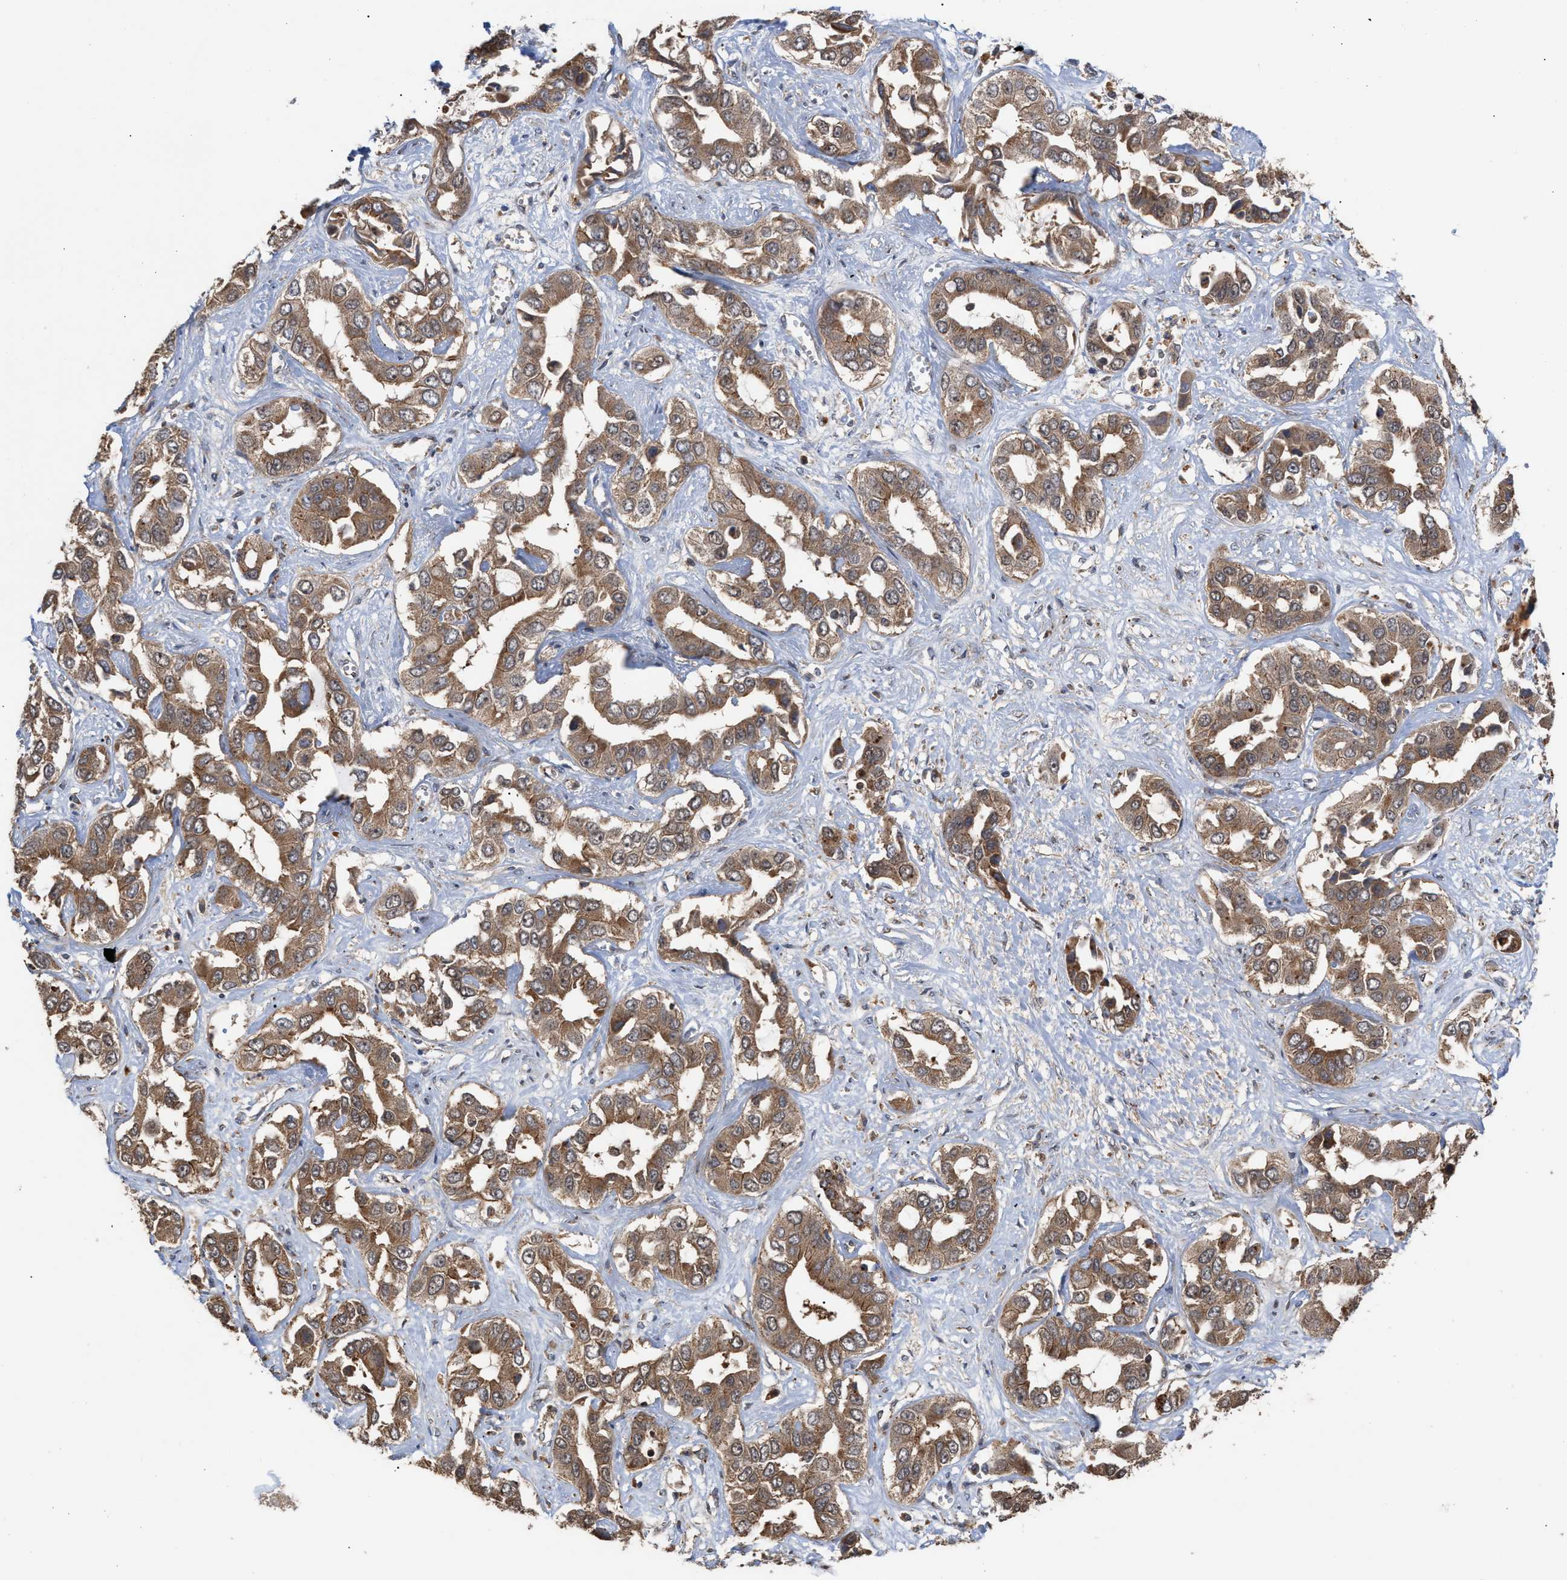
{"staining": {"intensity": "moderate", "quantity": ">75%", "location": "cytoplasmic/membranous"}, "tissue": "liver cancer", "cell_type": "Tumor cells", "image_type": "cancer", "snomed": [{"axis": "morphology", "description": "Cholangiocarcinoma"}, {"axis": "topography", "description": "Liver"}], "caption": "The immunohistochemical stain shows moderate cytoplasmic/membranous positivity in tumor cells of liver cancer (cholangiocarcinoma) tissue. (DAB (3,3'-diaminobenzidine) = brown stain, brightfield microscopy at high magnification).", "gene": "EXOSC2", "patient": {"sex": "female", "age": 52}}